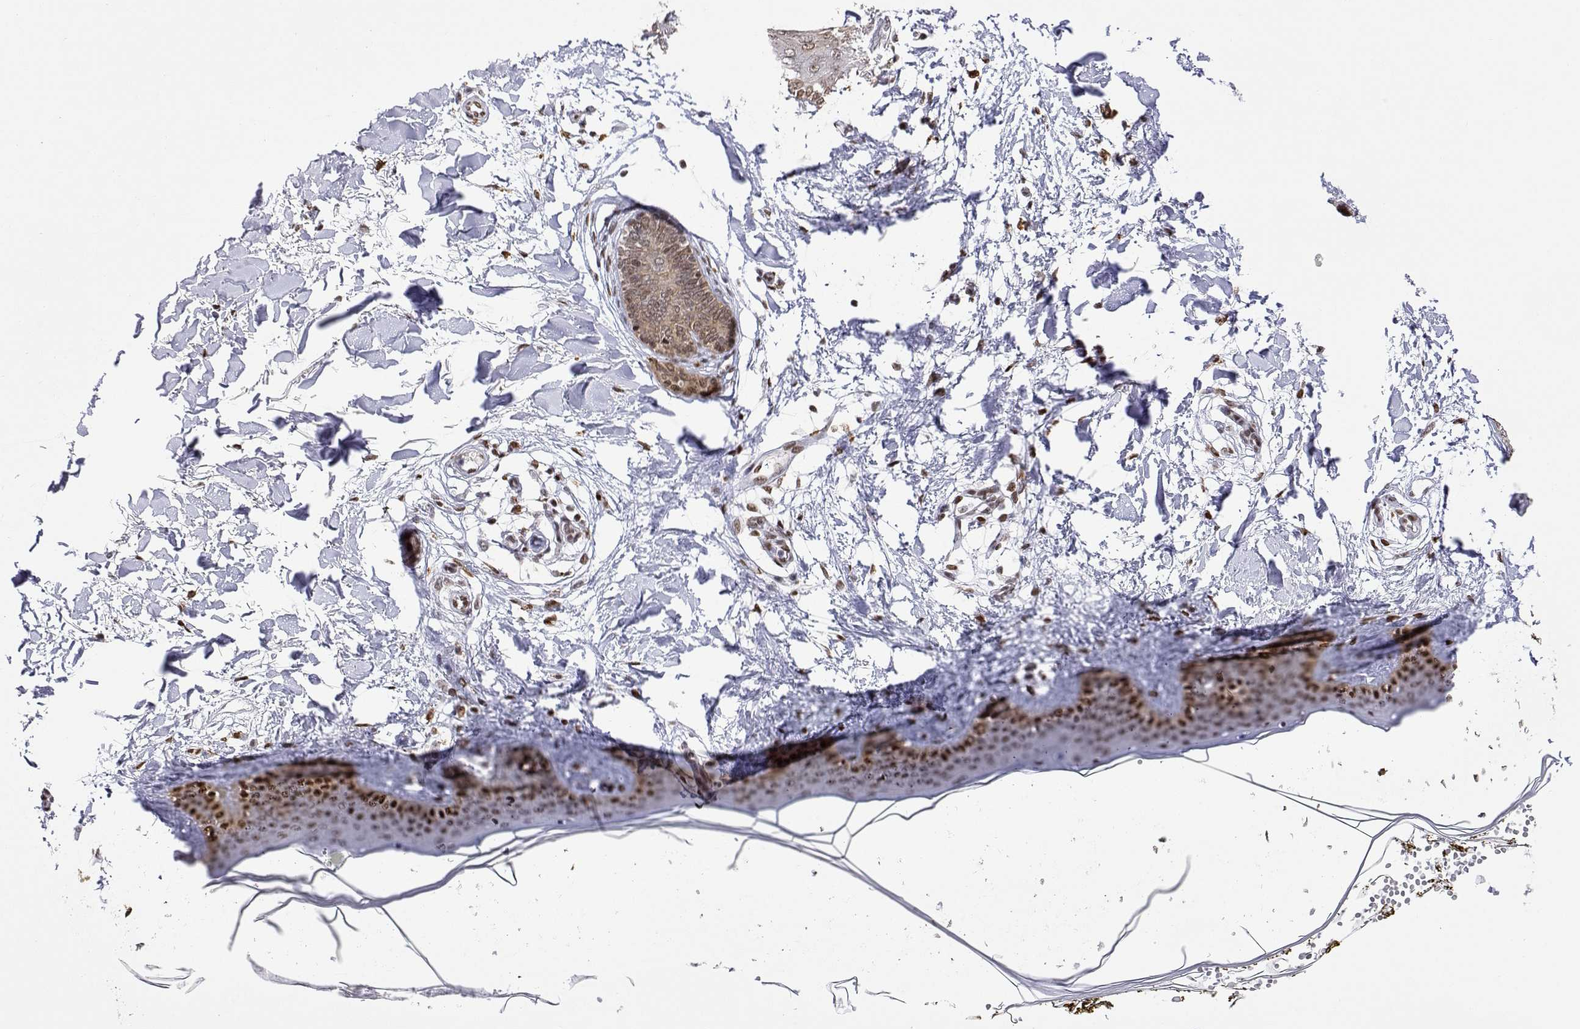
{"staining": {"intensity": "moderate", "quantity": "<25%", "location": "nuclear"}, "tissue": "skin", "cell_type": "Fibroblasts", "image_type": "normal", "snomed": [{"axis": "morphology", "description": "Normal tissue, NOS"}, {"axis": "topography", "description": "Skin"}], "caption": "IHC (DAB) staining of unremarkable human skin reveals moderate nuclear protein expression in about <25% of fibroblasts.", "gene": "XPC", "patient": {"sex": "female", "age": 34}}